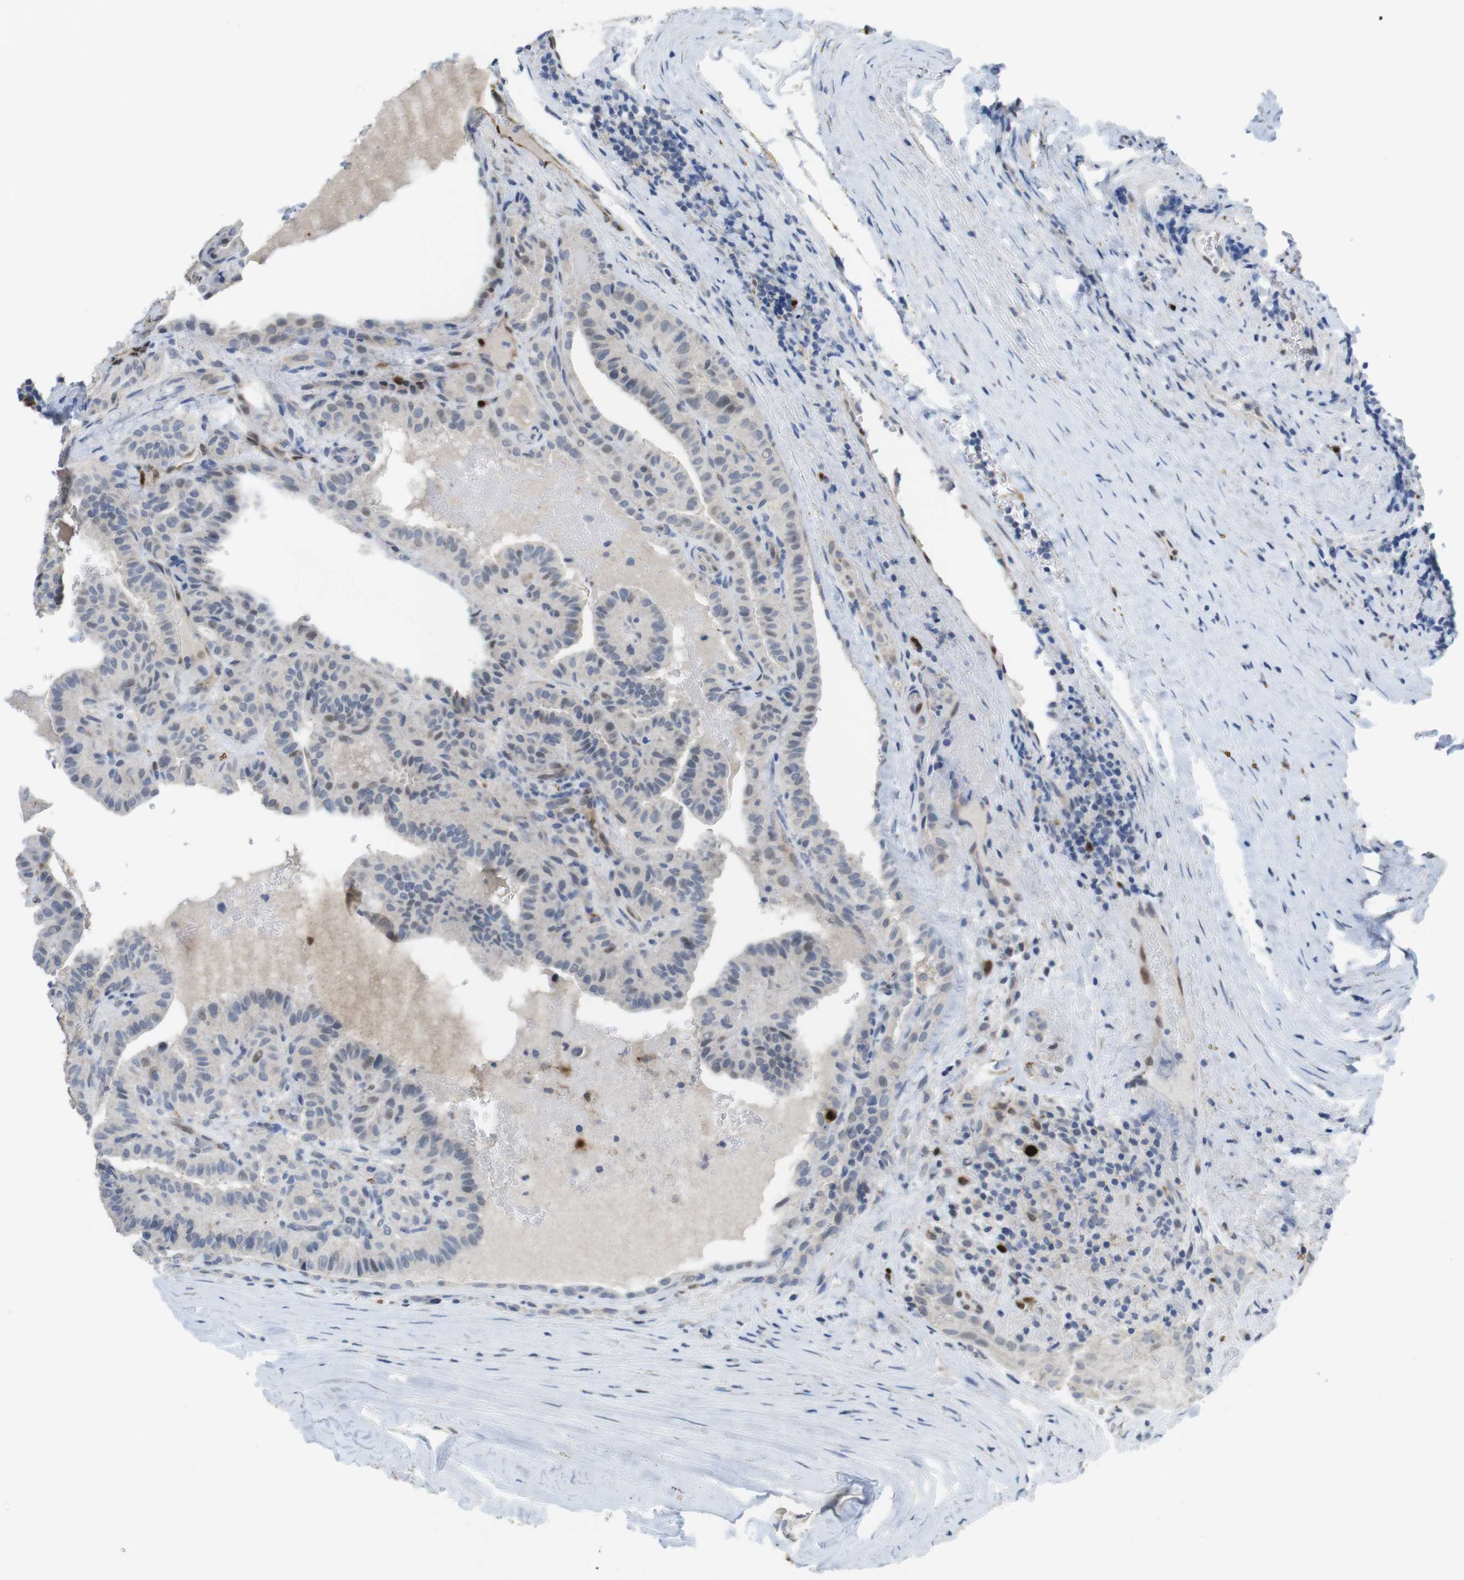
{"staining": {"intensity": "negative", "quantity": "none", "location": "none"}, "tissue": "thyroid cancer", "cell_type": "Tumor cells", "image_type": "cancer", "snomed": [{"axis": "morphology", "description": "Papillary adenocarcinoma, NOS"}, {"axis": "topography", "description": "Thyroid gland"}], "caption": "Thyroid cancer stained for a protein using immunohistochemistry (IHC) shows no positivity tumor cells.", "gene": "KPNA2", "patient": {"sex": "male", "age": 77}}